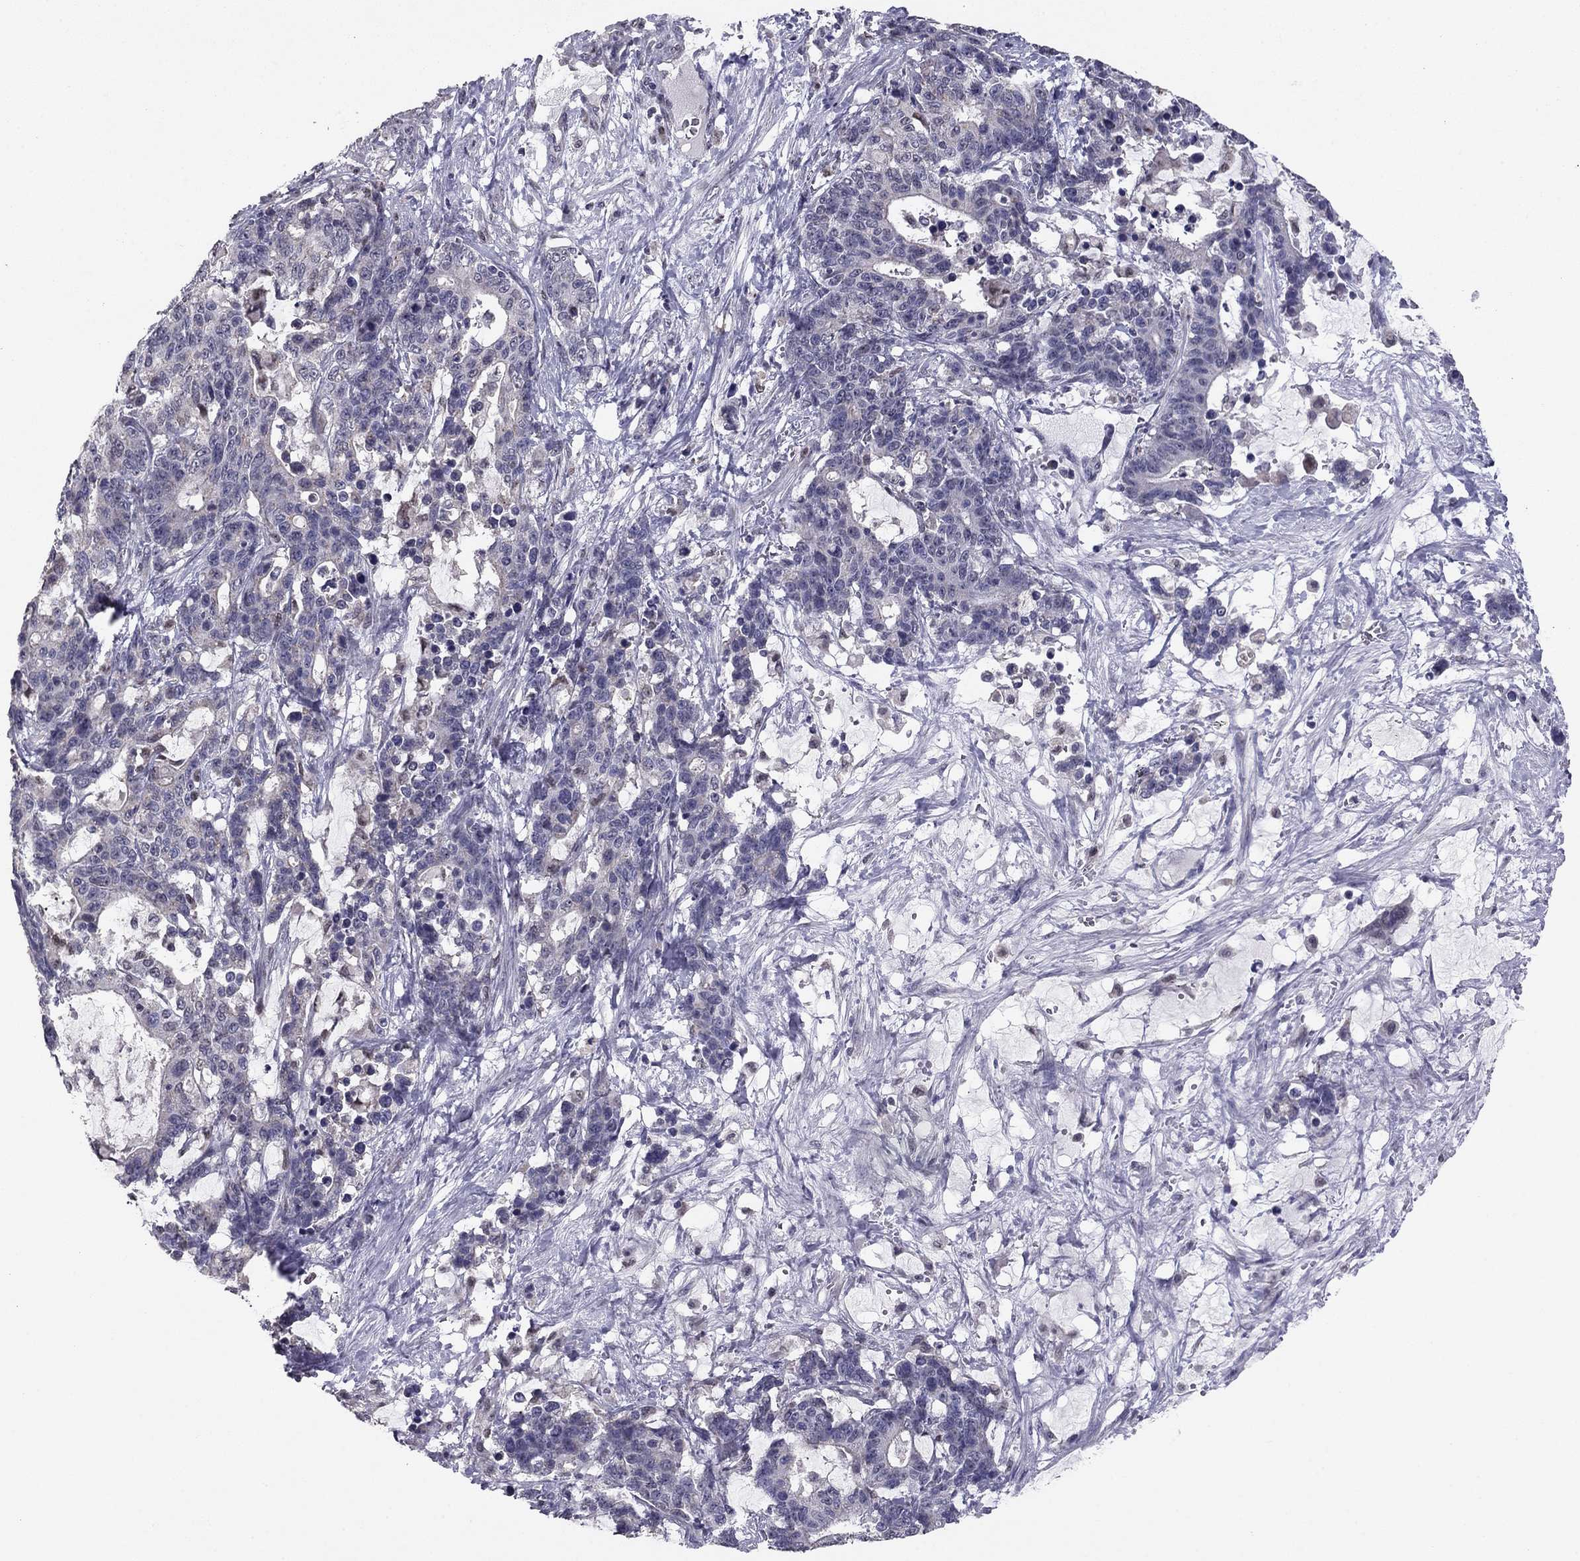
{"staining": {"intensity": "negative", "quantity": "none", "location": "none"}, "tissue": "stomach cancer", "cell_type": "Tumor cells", "image_type": "cancer", "snomed": [{"axis": "morphology", "description": "Normal tissue, NOS"}, {"axis": "morphology", "description": "Adenocarcinoma, NOS"}, {"axis": "topography", "description": "Stomach"}], "caption": "IHC histopathology image of stomach adenocarcinoma stained for a protein (brown), which demonstrates no staining in tumor cells. (DAB immunohistochemistry visualized using brightfield microscopy, high magnification).", "gene": "HCN1", "patient": {"sex": "female", "age": 64}}